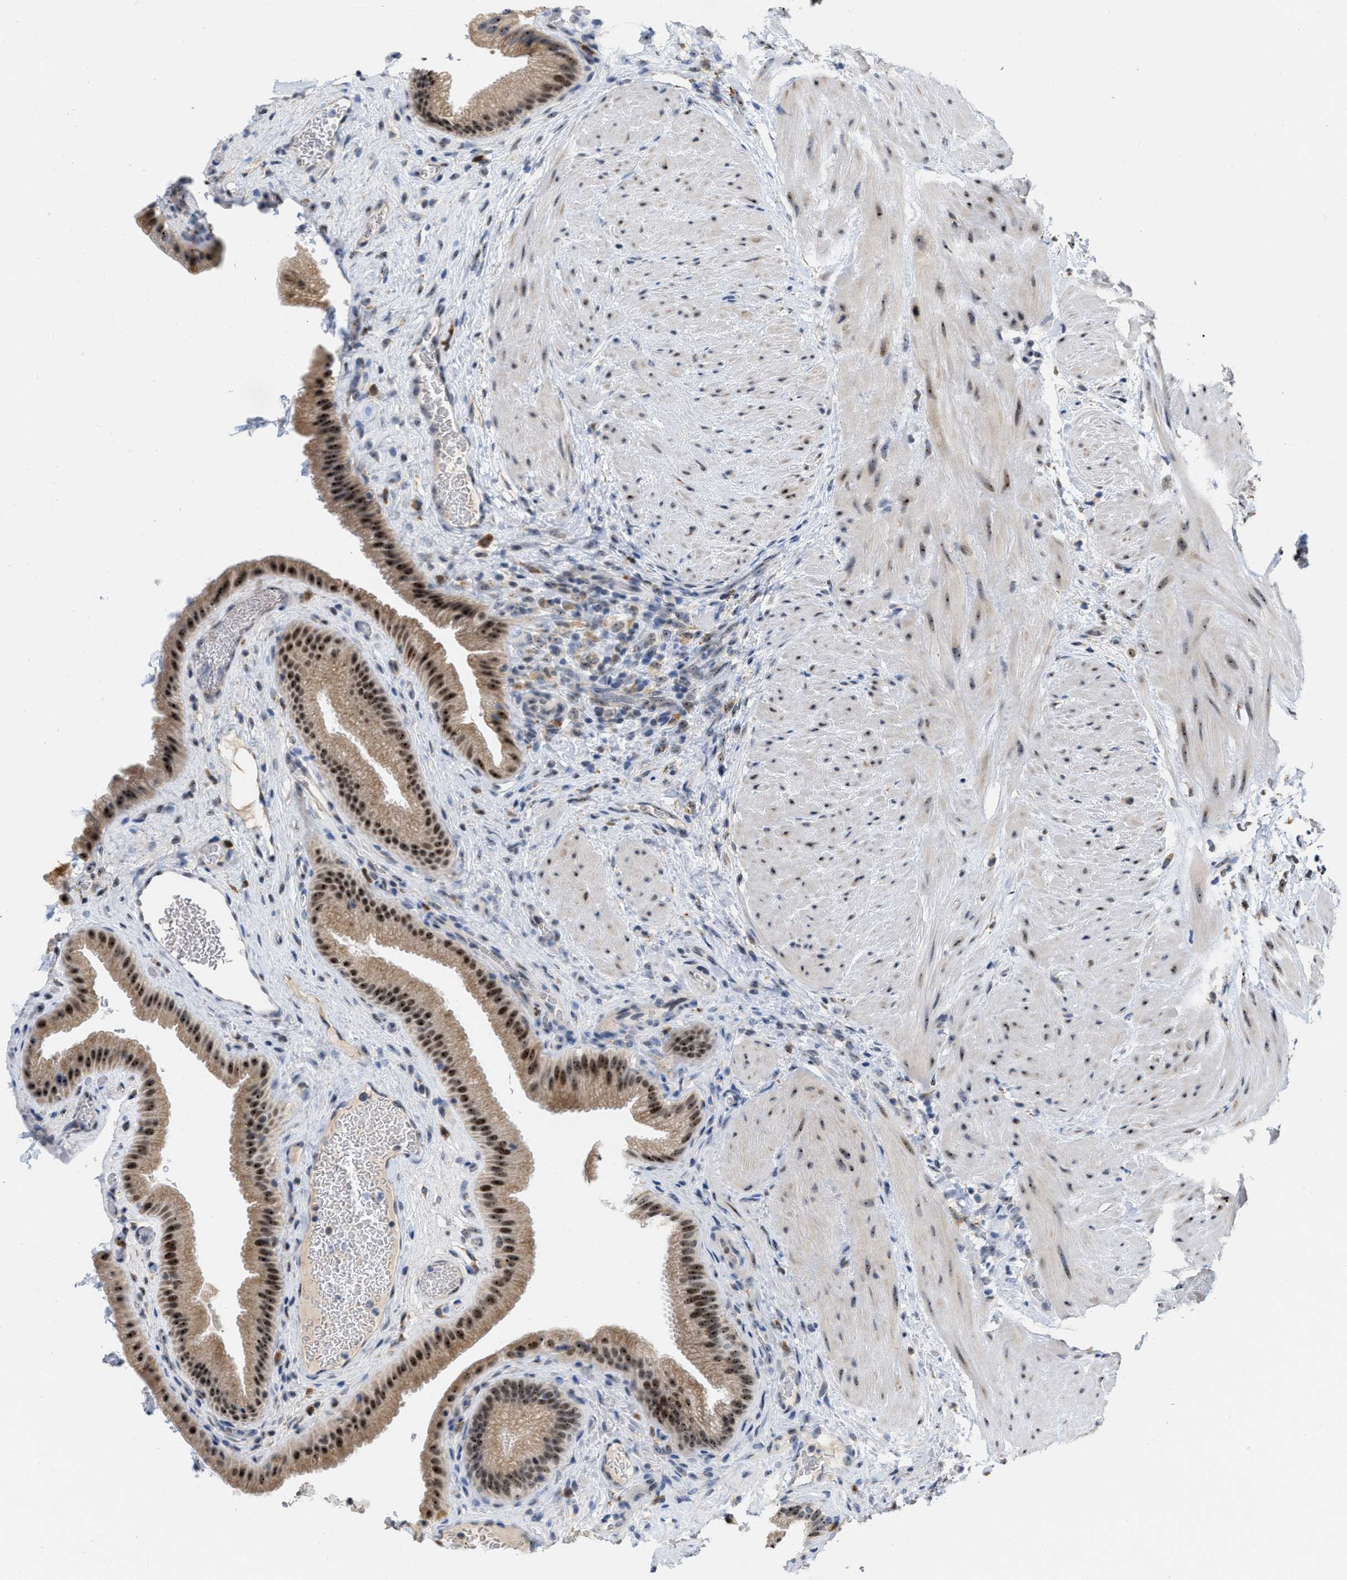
{"staining": {"intensity": "strong", "quantity": ">75%", "location": "cytoplasmic/membranous,nuclear"}, "tissue": "gallbladder", "cell_type": "Glandular cells", "image_type": "normal", "snomed": [{"axis": "morphology", "description": "Normal tissue, NOS"}, {"axis": "topography", "description": "Gallbladder"}], "caption": "A high amount of strong cytoplasmic/membranous,nuclear expression is identified in approximately >75% of glandular cells in unremarkable gallbladder.", "gene": "ELAC2", "patient": {"sex": "male", "age": 49}}